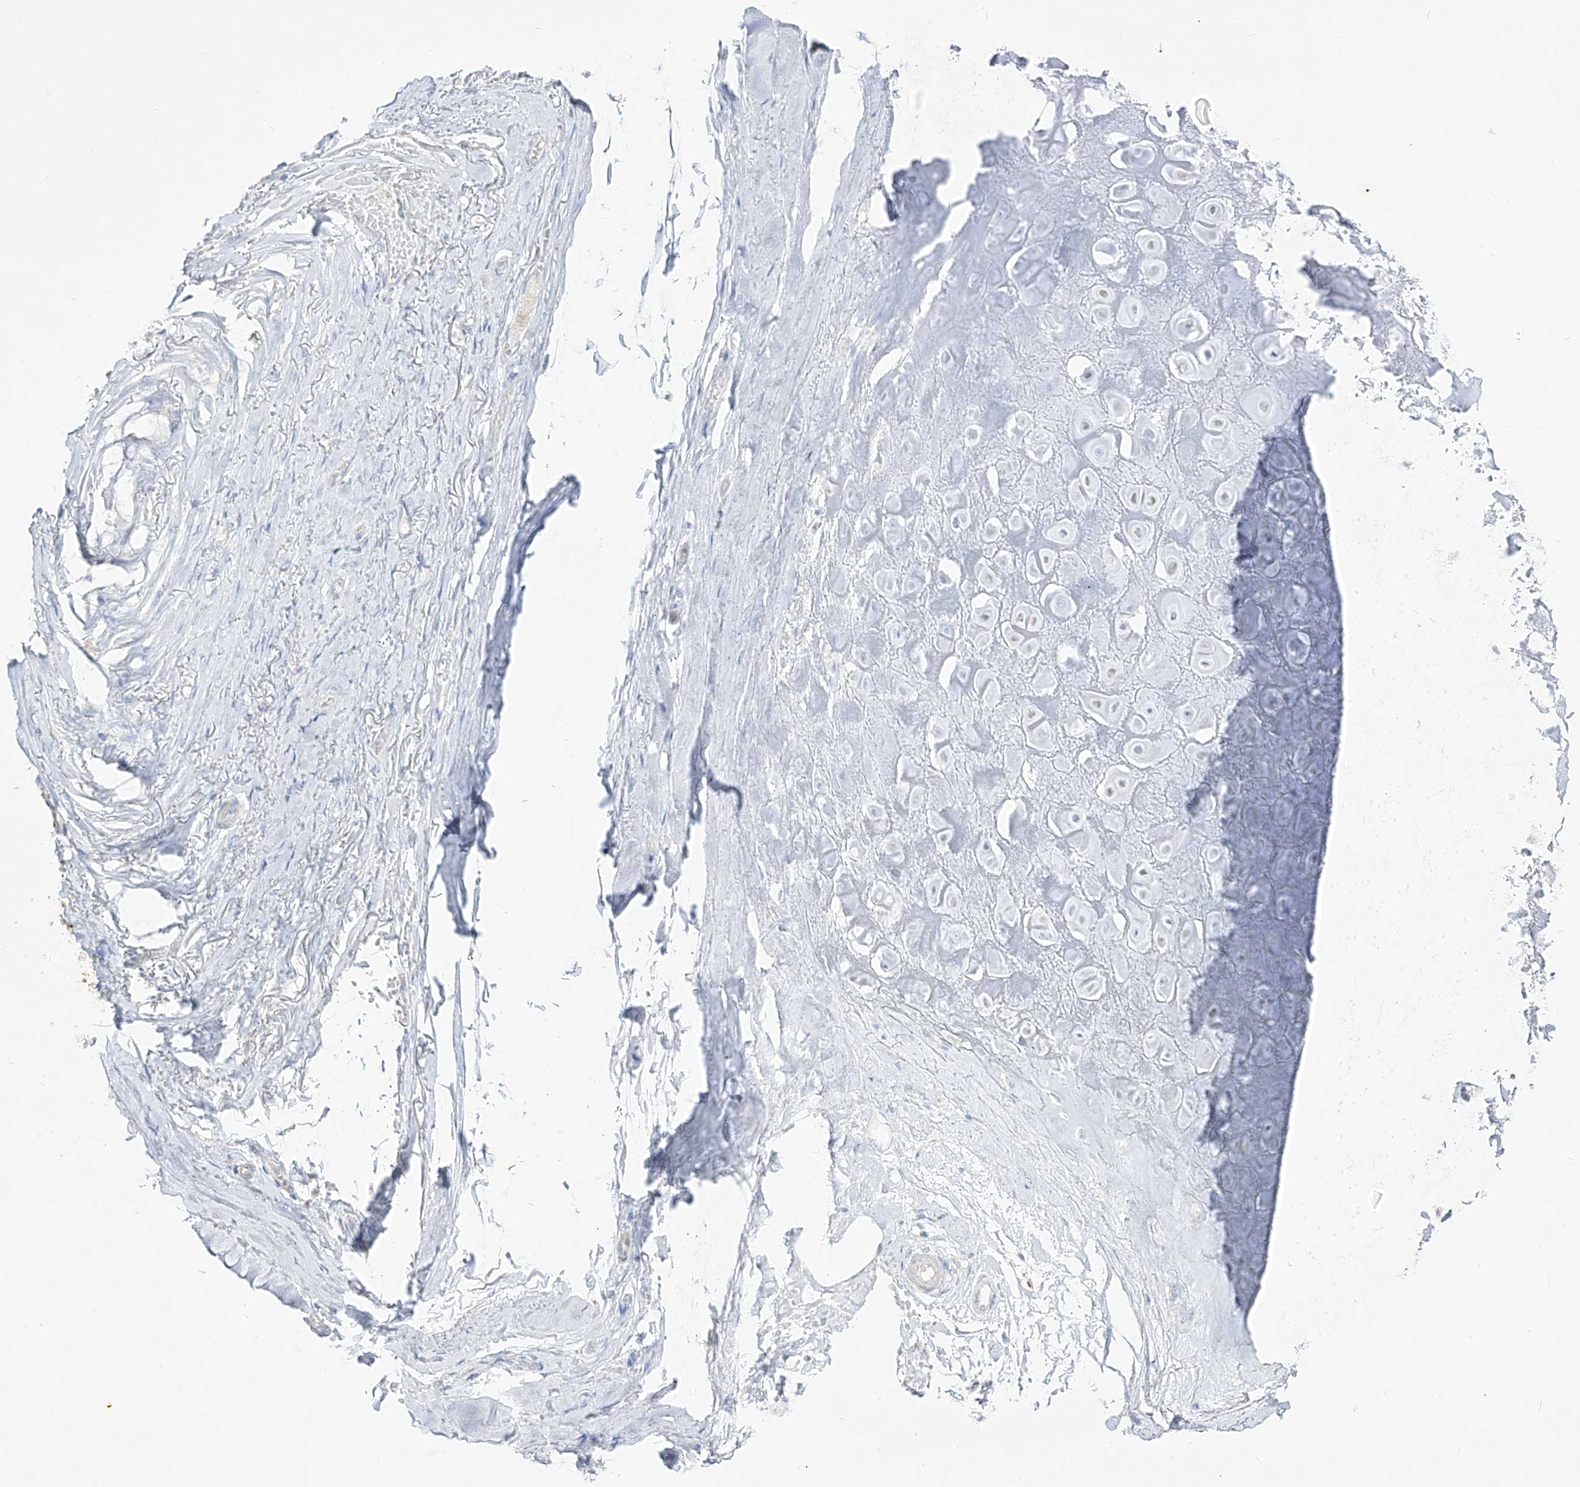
{"staining": {"intensity": "negative", "quantity": "none", "location": "none"}, "tissue": "adipose tissue", "cell_type": "Adipocytes", "image_type": "normal", "snomed": [{"axis": "morphology", "description": "Normal tissue, NOS"}, {"axis": "morphology", "description": "Basal cell carcinoma"}, {"axis": "topography", "description": "Skin"}], "caption": "A high-resolution histopathology image shows immunohistochemistry (IHC) staining of unremarkable adipose tissue, which exhibits no significant staining in adipocytes.", "gene": "RCHY1", "patient": {"sex": "female", "age": 89}}